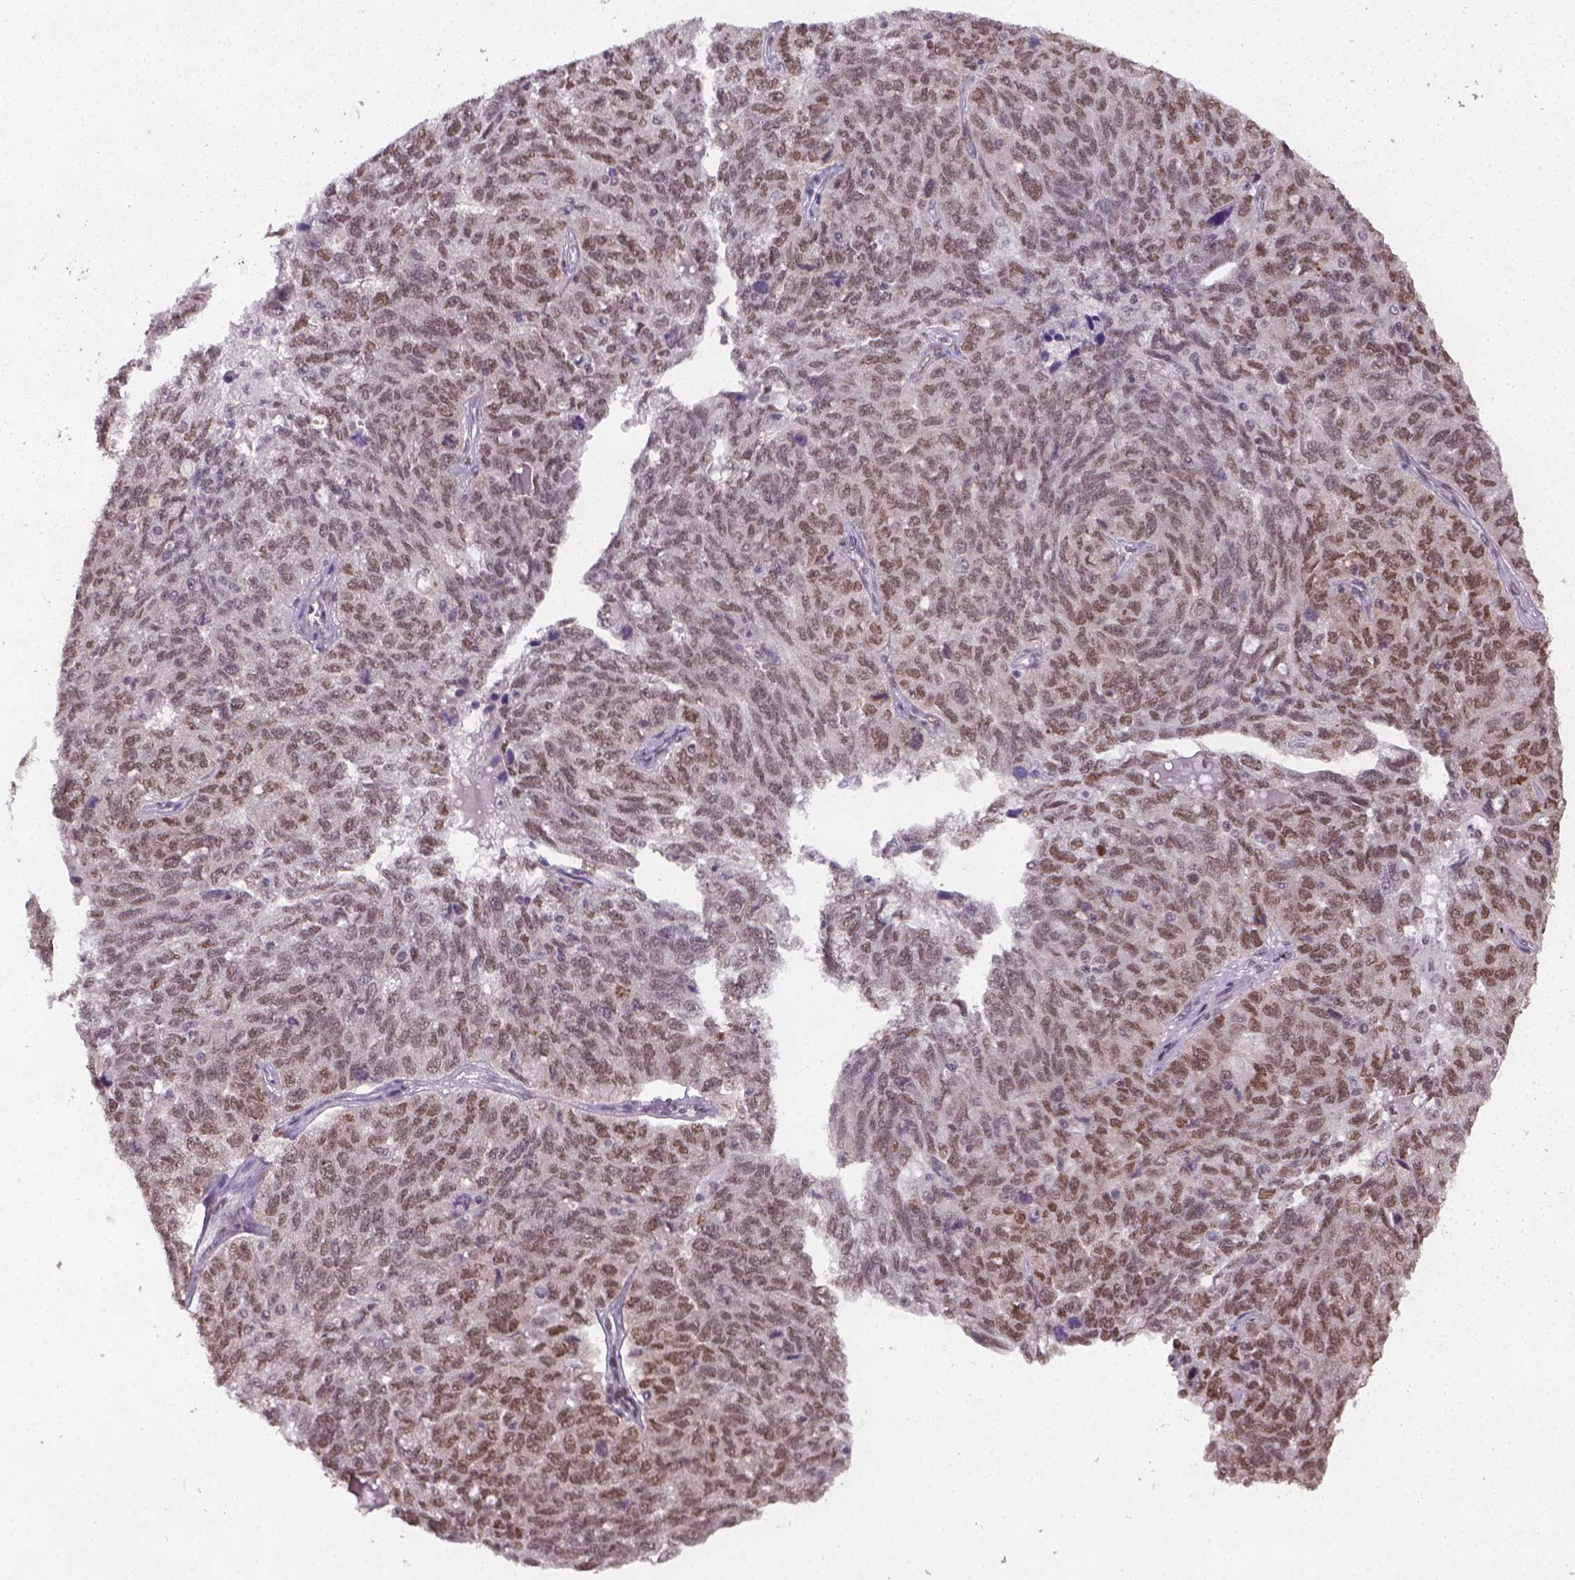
{"staining": {"intensity": "moderate", "quantity": ">75%", "location": "nuclear"}, "tissue": "ovarian cancer", "cell_type": "Tumor cells", "image_type": "cancer", "snomed": [{"axis": "morphology", "description": "Cystadenocarcinoma, serous, NOS"}, {"axis": "topography", "description": "Ovary"}], "caption": "Immunohistochemistry (IHC) (DAB (3,3'-diaminobenzidine)) staining of human serous cystadenocarcinoma (ovarian) reveals moderate nuclear protein expression in approximately >75% of tumor cells.", "gene": "FANCE", "patient": {"sex": "female", "age": 71}}